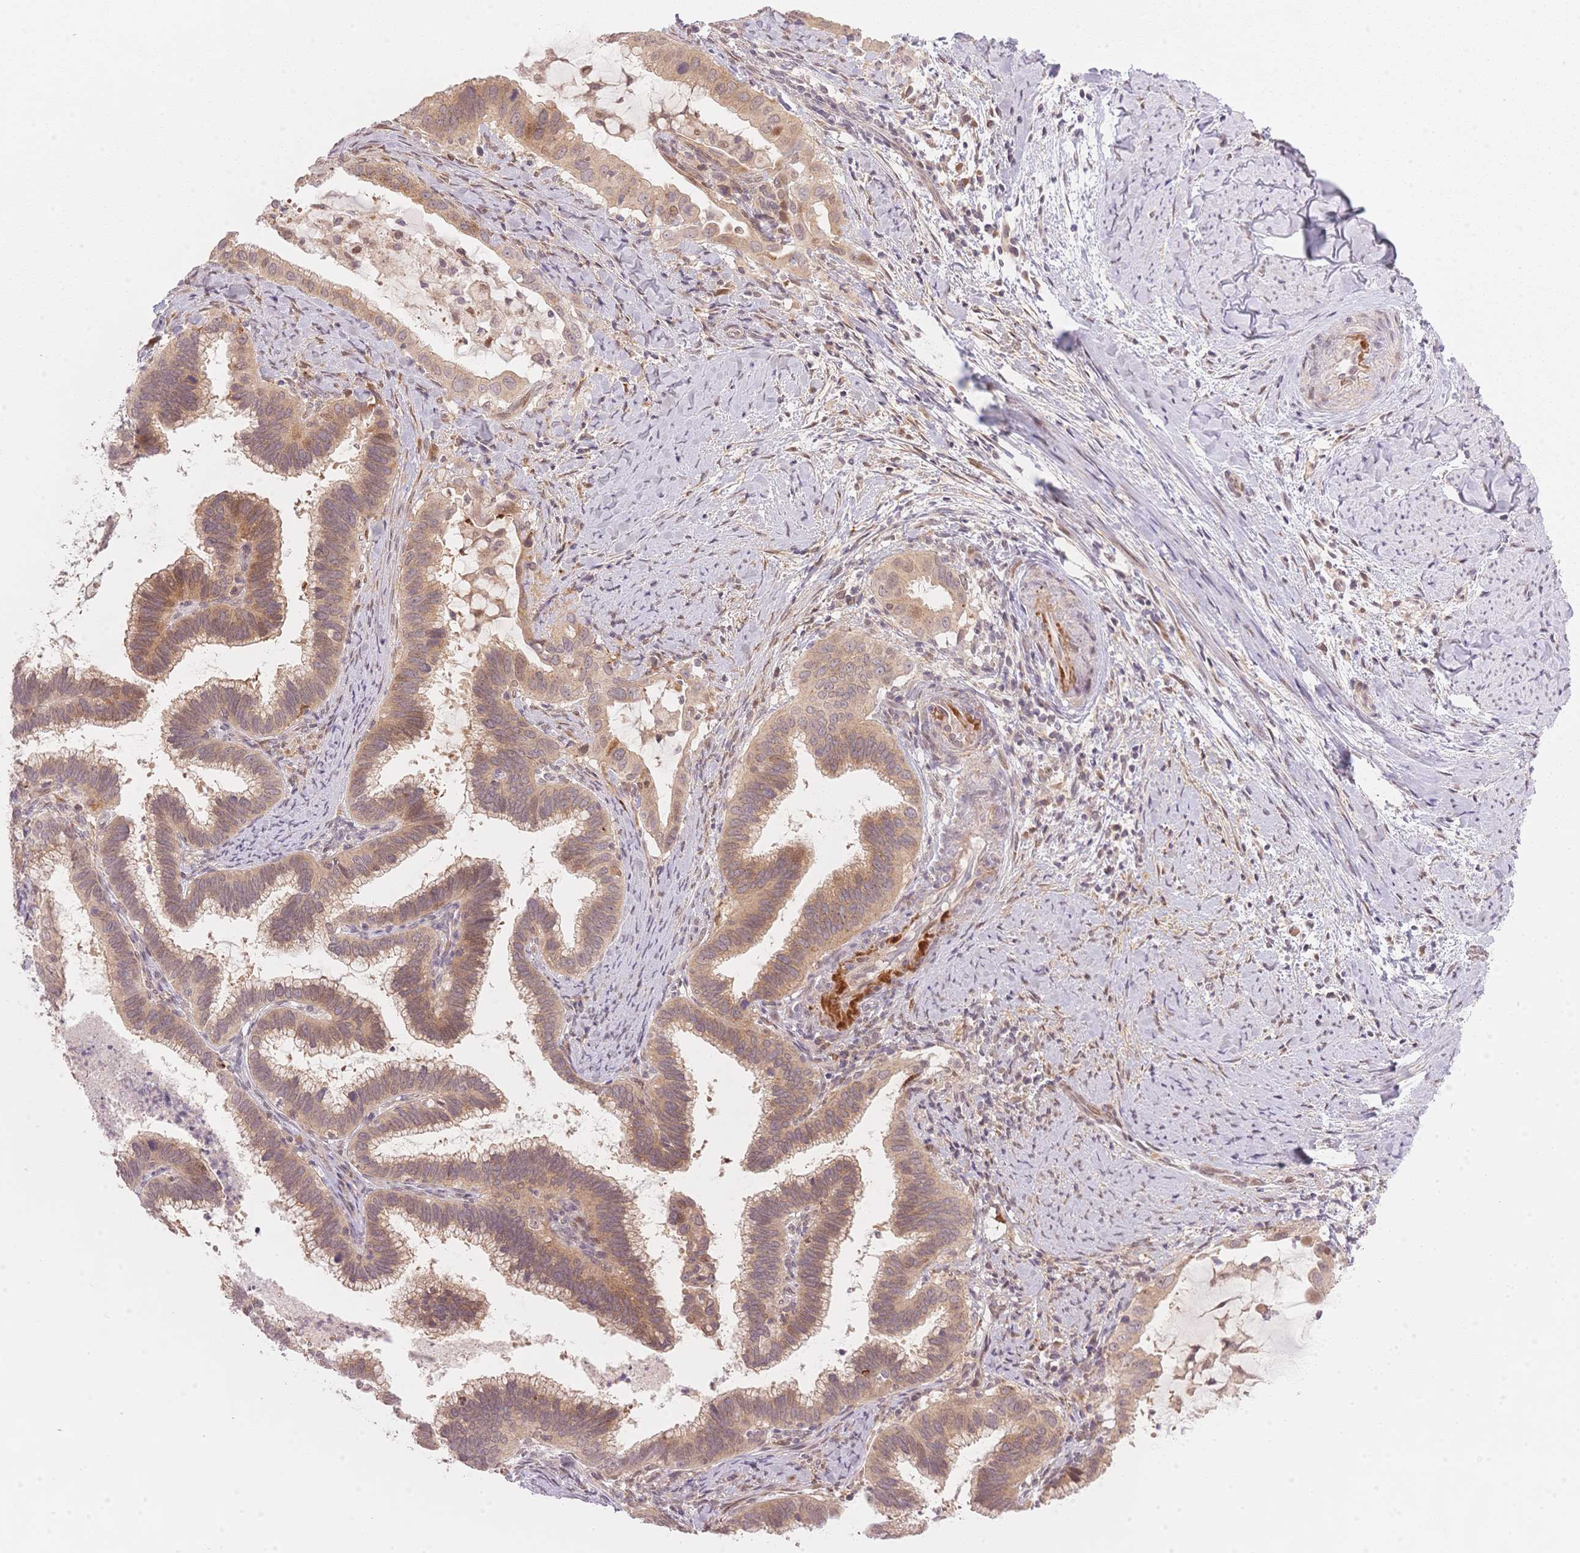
{"staining": {"intensity": "weak", "quantity": ">75%", "location": "cytoplasmic/membranous"}, "tissue": "cervical cancer", "cell_type": "Tumor cells", "image_type": "cancer", "snomed": [{"axis": "morphology", "description": "Adenocarcinoma, NOS"}, {"axis": "topography", "description": "Cervix"}], "caption": "Protein expression by IHC exhibits weak cytoplasmic/membranous positivity in approximately >75% of tumor cells in cervical cancer (adenocarcinoma).", "gene": "STK39", "patient": {"sex": "female", "age": 61}}